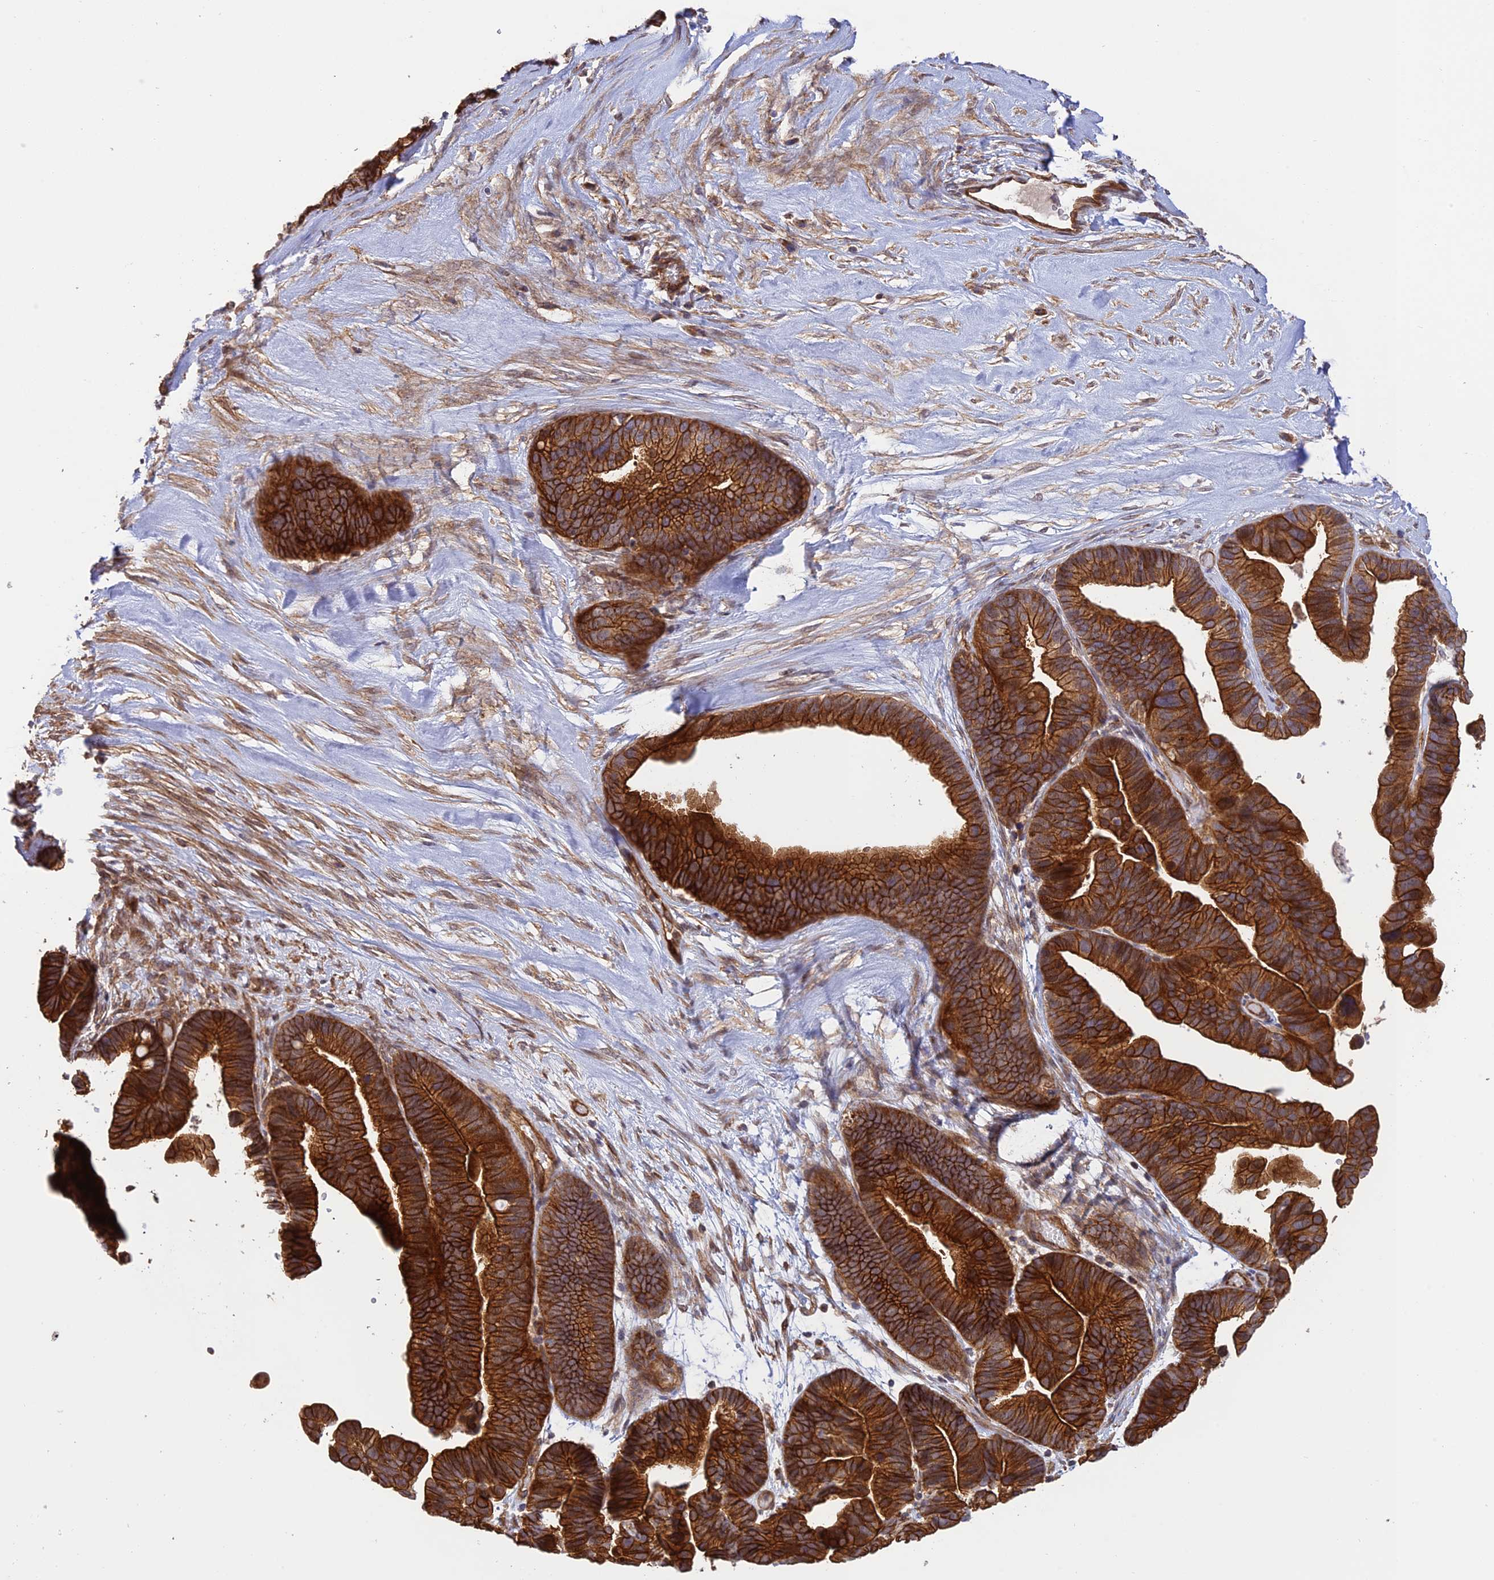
{"staining": {"intensity": "strong", "quantity": ">75%", "location": "cytoplasmic/membranous"}, "tissue": "ovarian cancer", "cell_type": "Tumor cells", "image_type": "cancer", "snomed": [{"axis": "morphology", "description": "Cystadenocarcinoma, serous, NOS"}, {"axis": "topography", "description": "Ovary"}], "caption": "Protein expression analysis of human ovarian cancer reveals strong cytoplasmic/membranous staining in approximately >75% of tumor cells.", "gene": "HOMER2", "patient": {"sex": "female", "age": 56}}